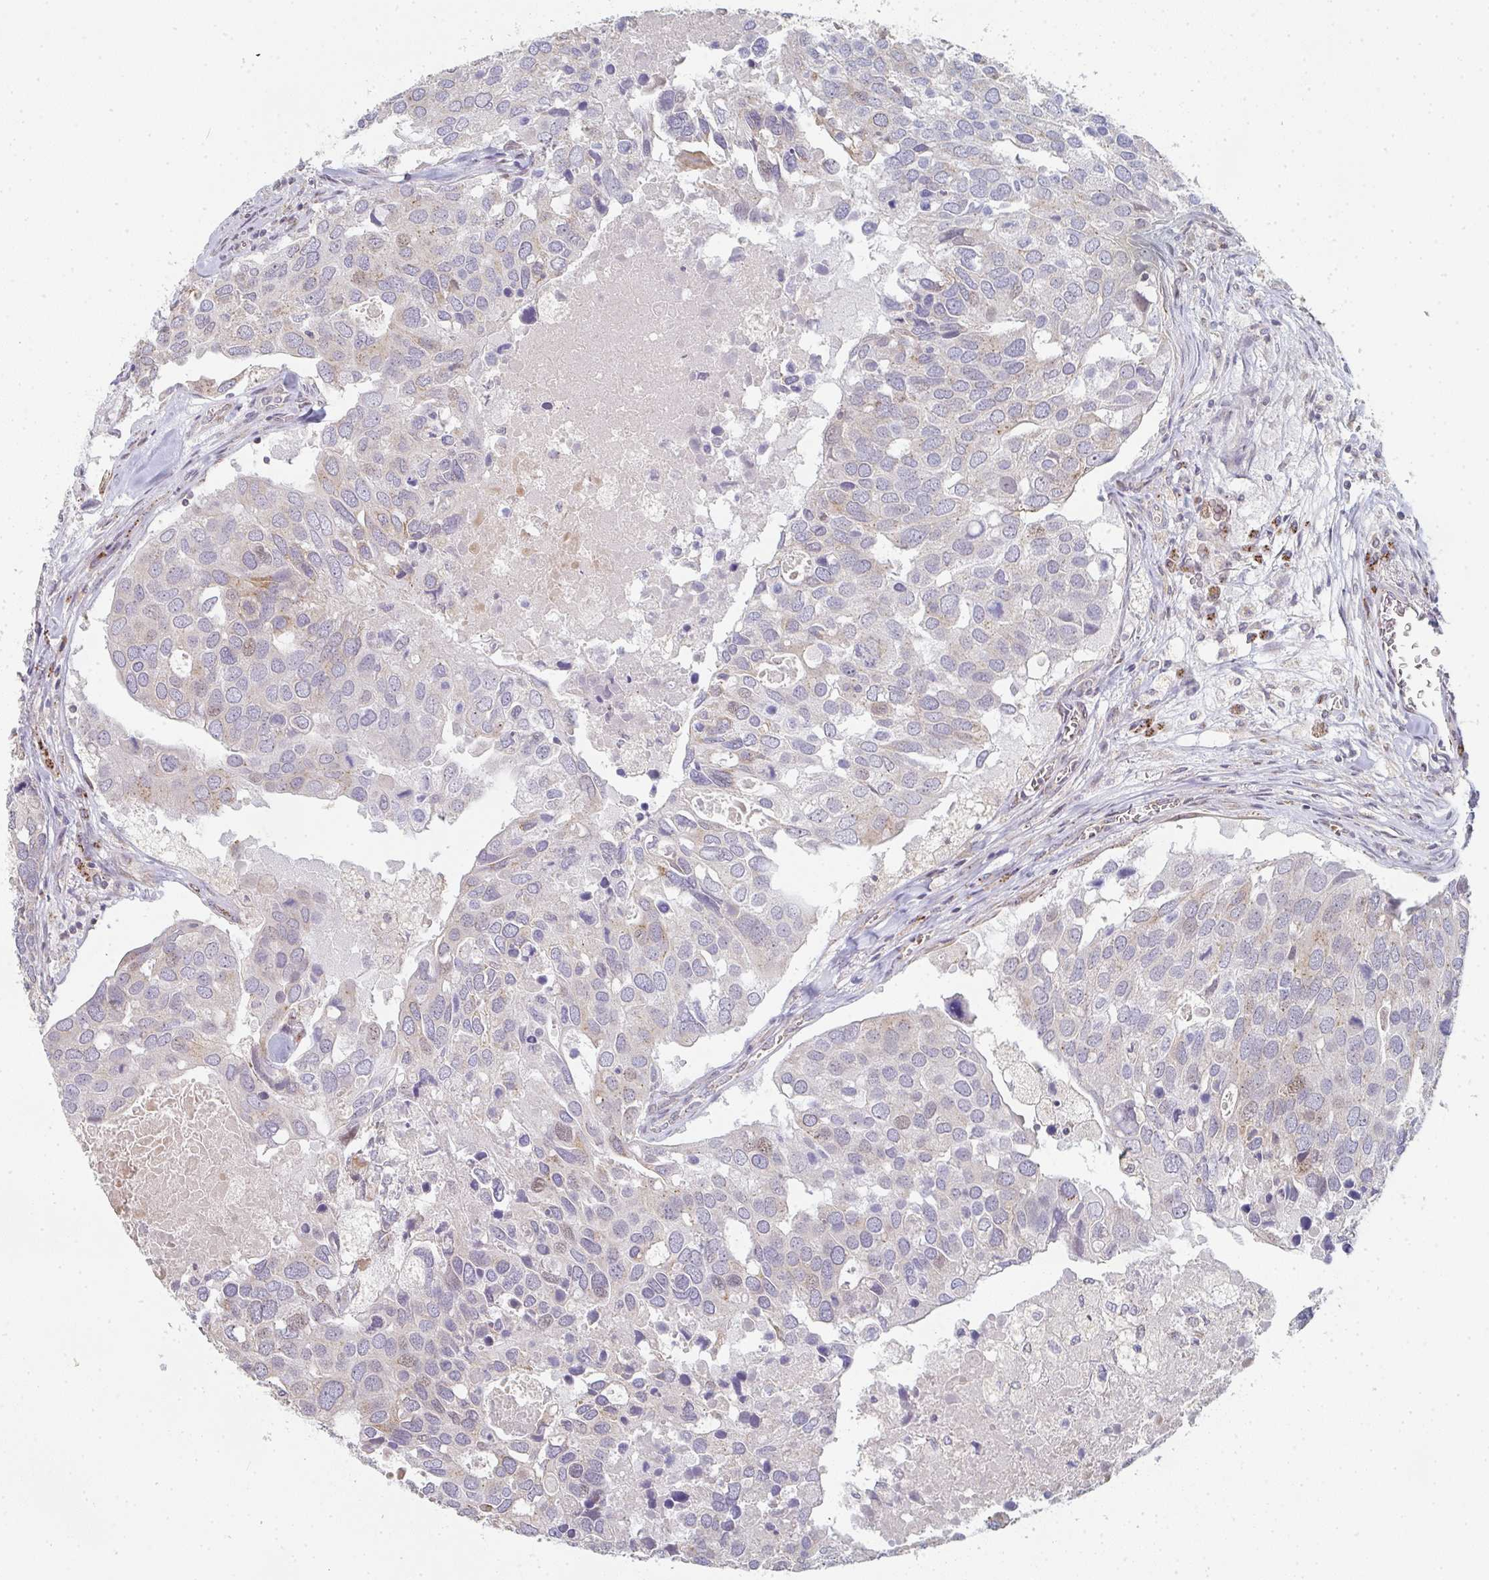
{"staining": {"intensity": "weak", "quantity": "25%-75%", "location": "cytoplasmic/membranous,nuclear"}, "tissue": "breast cancer", "cell_type": "Tumor cells", "image_type": "cancer", "snomed": [{"axis": "morphology", "description": "Duct carcinoma"}, {"axis": "topography", "description": "Breast"}], "caption": "DAB immunohistochemical staining of human breast infiltrating ductal carcinoma exhibits weak cytoplasmic/membranous and nuclear protein expression in about 25%-75% of tumor cells. The staining was performed using DAB (3,3'-diaminobenzidine) to visualize the protein expression in brown, while the nuclei were stained in blue with hematoxylin (Magnification: 20x).", "gene": "ZNF526", "patient": {"sex": "female", "age": 83}}